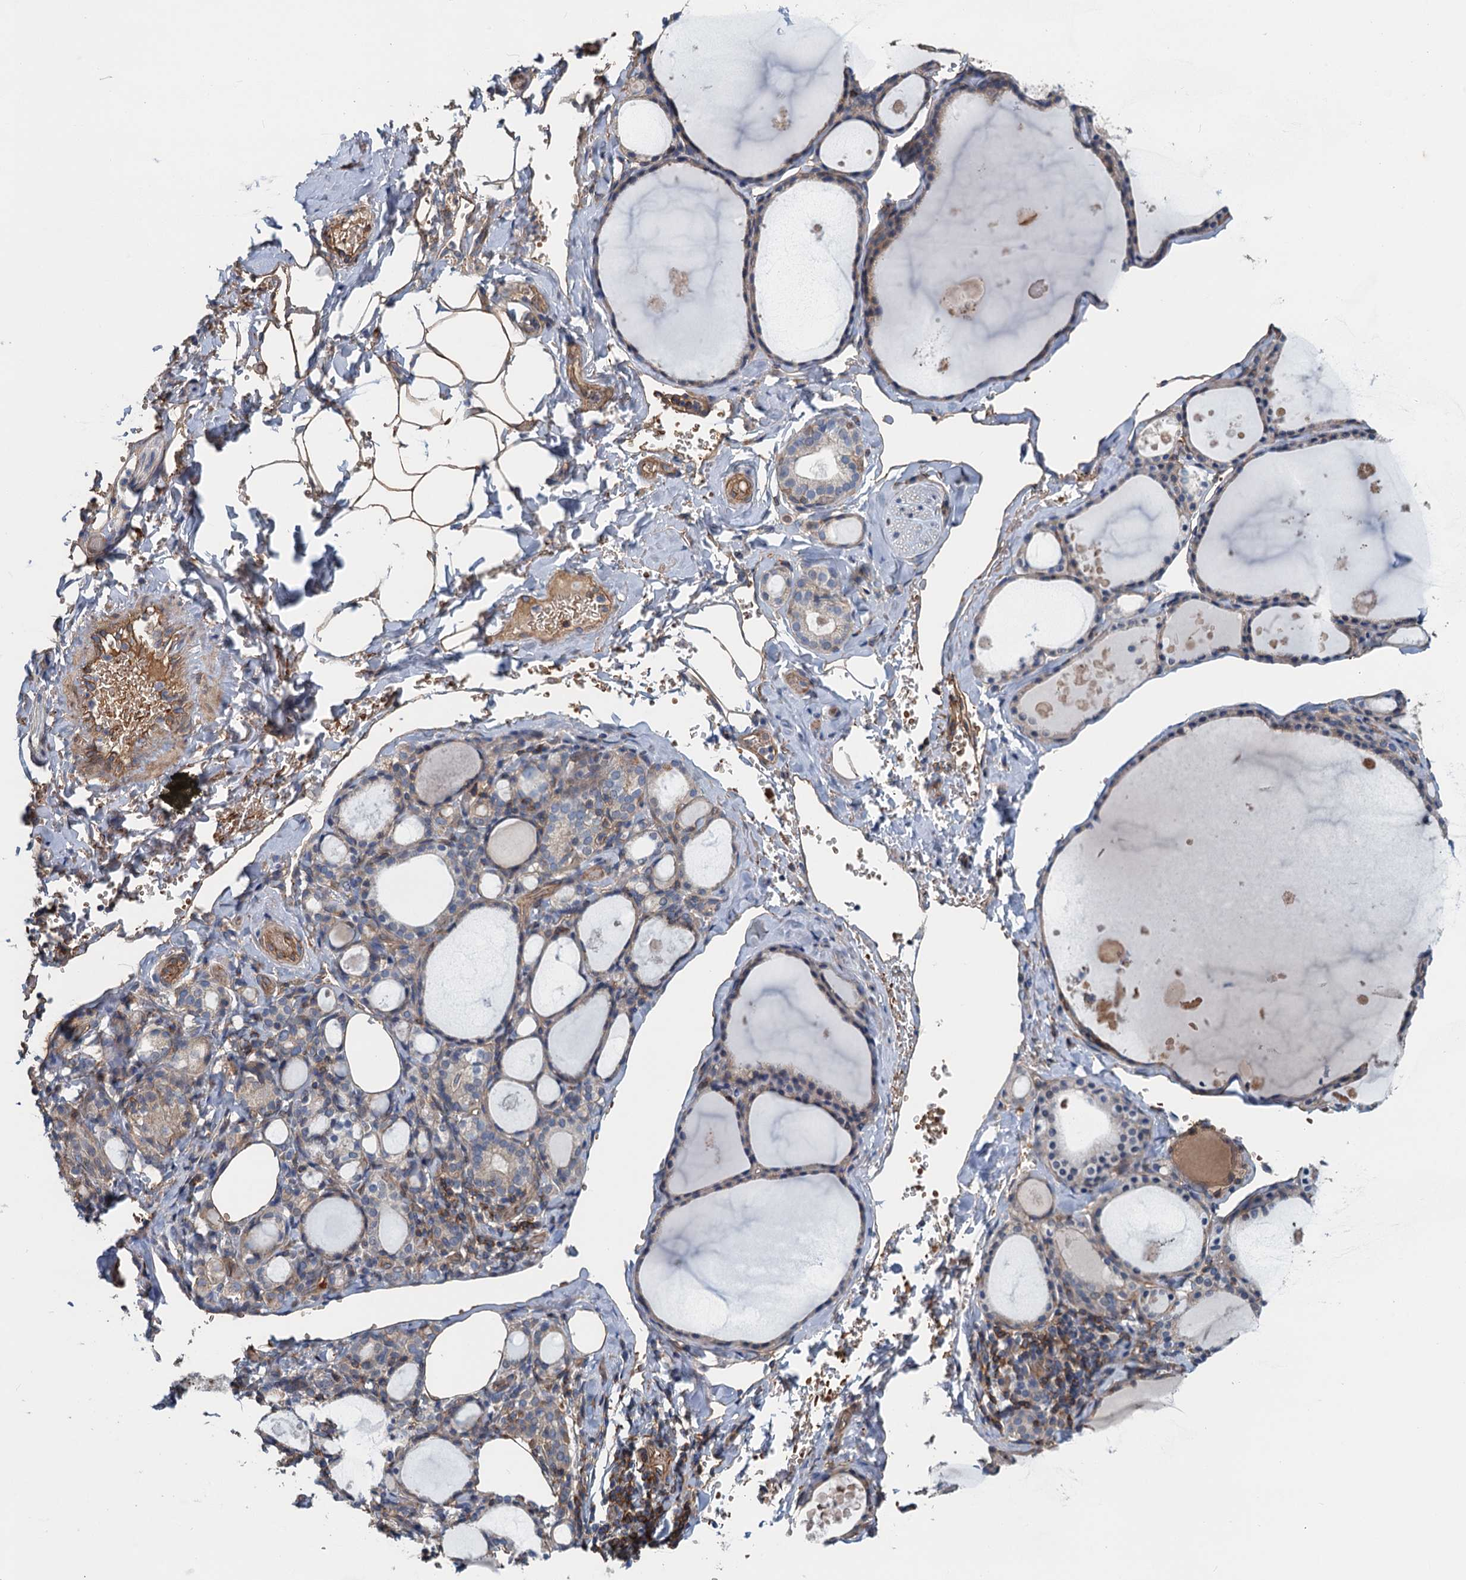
{"staining": {"intensity": "weak", "quantity": ">75%", "location": "cytoplasmic/membranous"}, "tissue": "thyroid gland", "cell_type": "Glandular cells", "image_type": "normal", "snomed": [{"axis": "morphology", "description": "Normal tissue, NOS"}, {"axis": "topography", "description": "Thyroid gland"}], "caption": "Thyroid gland stained with immunohistochemistry (IHC) shows weak cytoplasmic/membranous positivity in about >75% of glandular cells. Using DAB (brown) and hematoxylin (blue) stains, captured at high magnification using brightfield microscopy.", "gene": "ROGDI", "patient": {"sex": "male", "age": 56}}